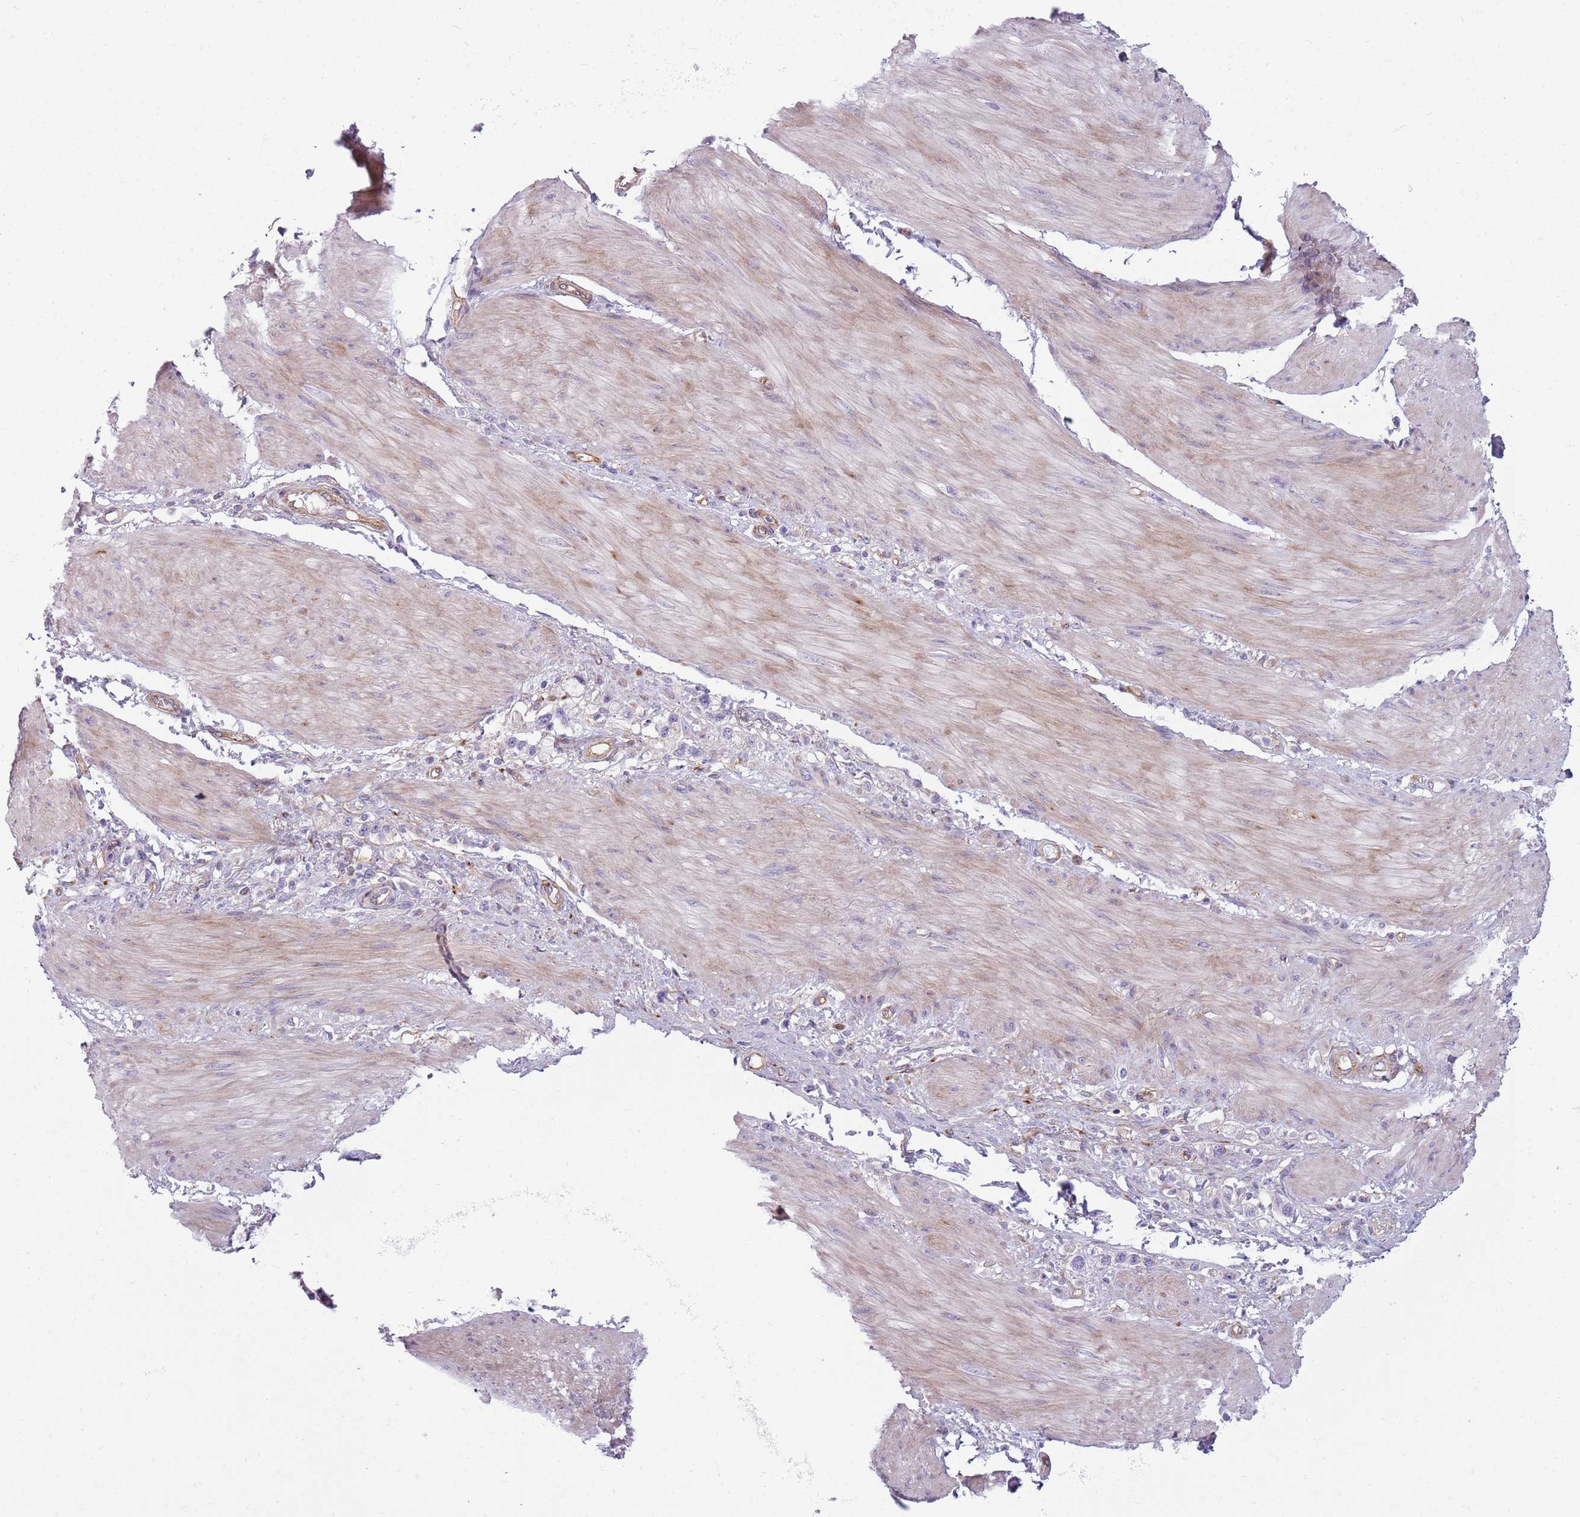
{"staining": {"intensity": "negative", "quantity": "none", "location": "none"}, "tissue": "stomach cancer", "cell_type": "Tumor cells", "image_type": "cancer", "snomed": [{"axis": "morphology", "description": "Adenocarcinoma, NOS"}, {"axis": "topography", "description": "Stomach"}], "caption": "IHC histopathology image of neoplastic tissue: human stomach adenocarcinoma stained with DAB (3,3'-diaminobenzidine) shows no significant protein staining in tumor cells.", "gene": "SNX1", "patient": {"sex": "female", "age": 65}}